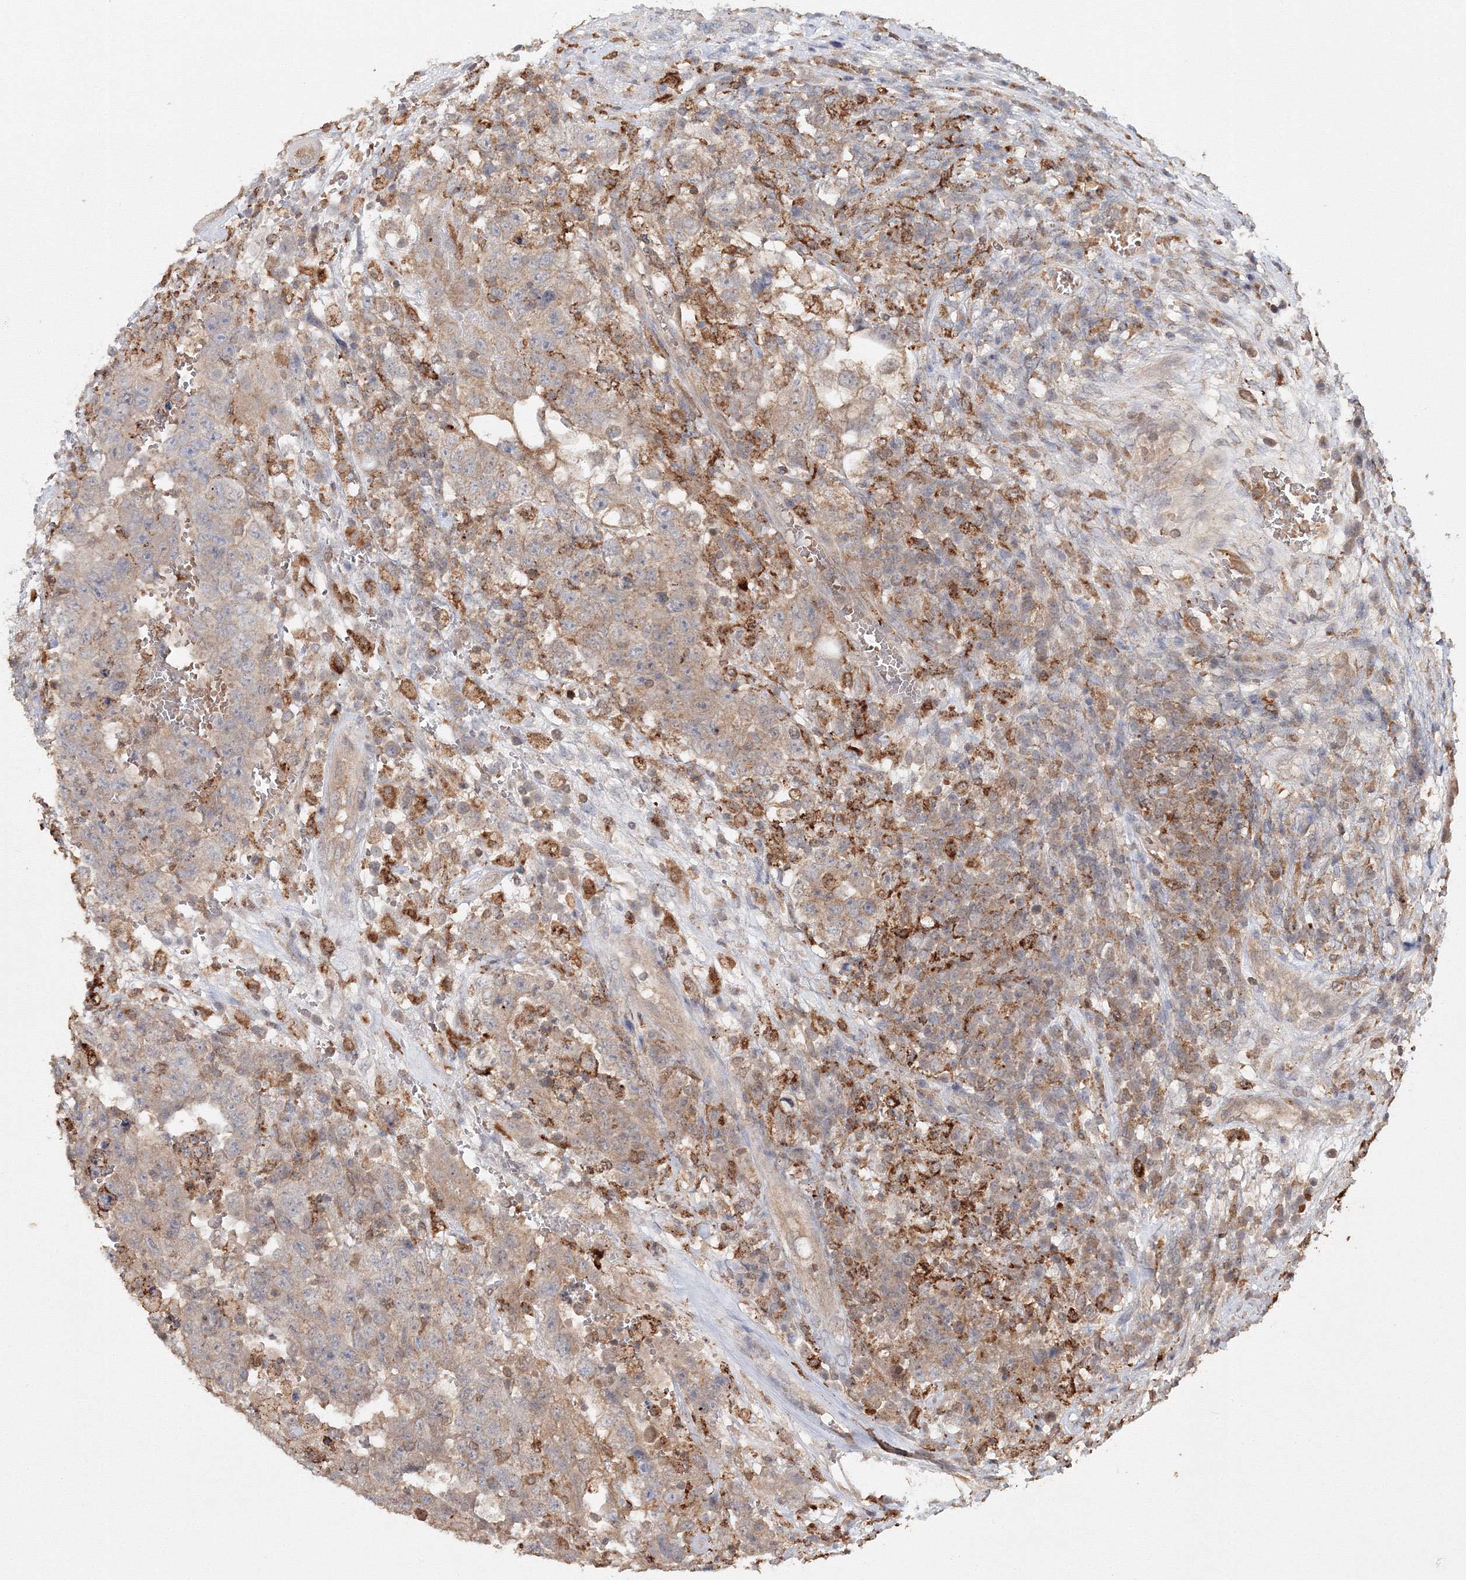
{"staining": {"intensity": "weak", "quantity": "25%-75%", "location": "cytoplasmic/membranous"}, "tissue": "testis cancer", "cell_type": "Tumor cells", "image_type": "cancer", "snomed": [{"axis": "morphology", "description": "Carcinoma, Embryonal, NOS"}, {"axis": "topography", "description": "Testis"}], "caption": "Immunohistochemistry (IHC) image of human testis cancer stained for a protein (brown), which shows low levels of weak cytoplasmic/membranous staining in approximately 25%-75% of tumor cells.", "gene": "DDO", "patient": {"sex": "male", "age": 26}}